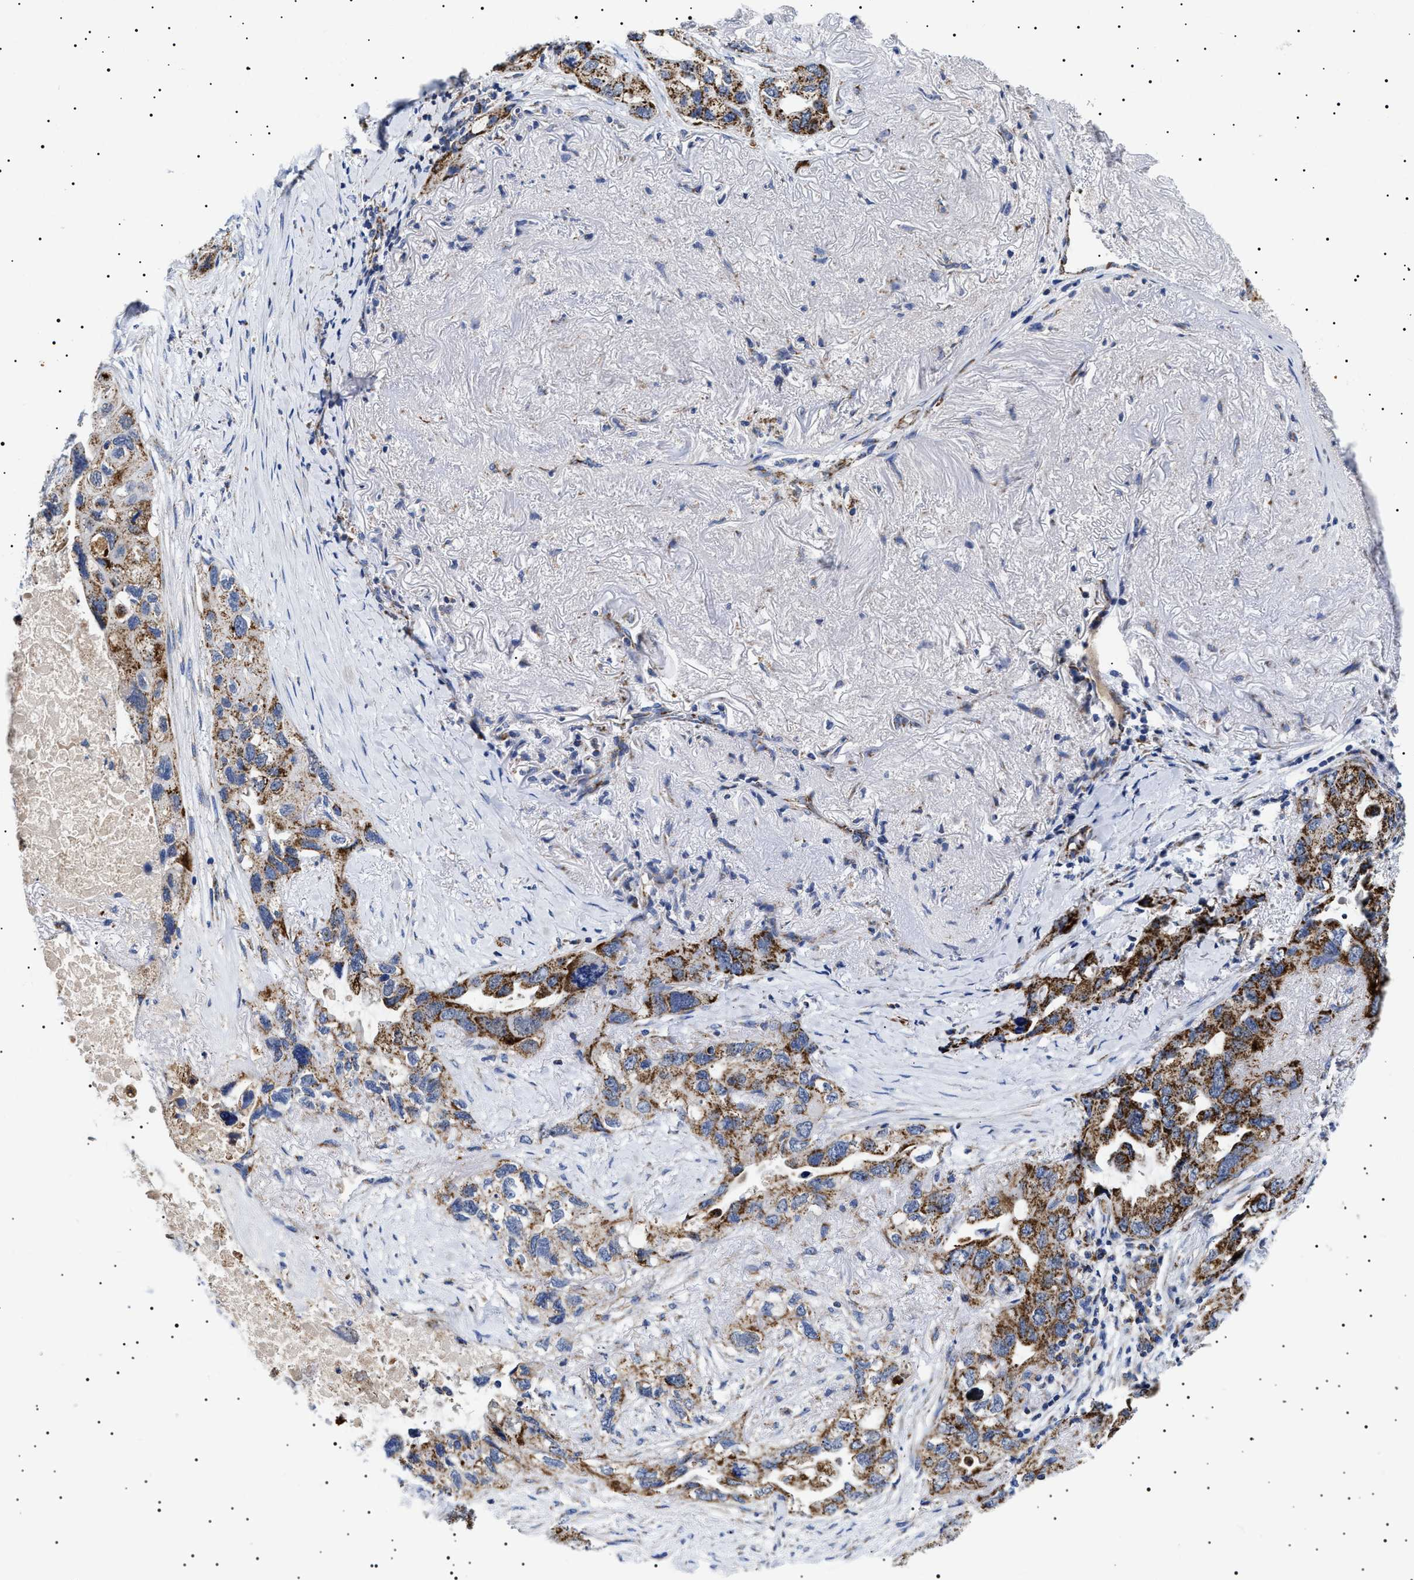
{"staining": {"intensity": "strong", "quantity": ">75%", "location": "cytoplasmic/membranous"}, "tissue": "lung cancer", "cell_type": "Tumor cells", "image_type": "cancer", "snomed": [{"axis": "morphology", "description": "Squamous cell carcinoma, NOS"}, {"axis": "topography", "description": "Lung"}], "caption": "Strong cytoplasmic/membranous protein staining is appreciated in approximately >75% of tumor cells in lung cancer (squamous cell carcinoma). (Brightfield microscopy of DAB IHC at high magnification).", "gene": "CHRDL2", "patient": {"sex": "female", "age": 73}}